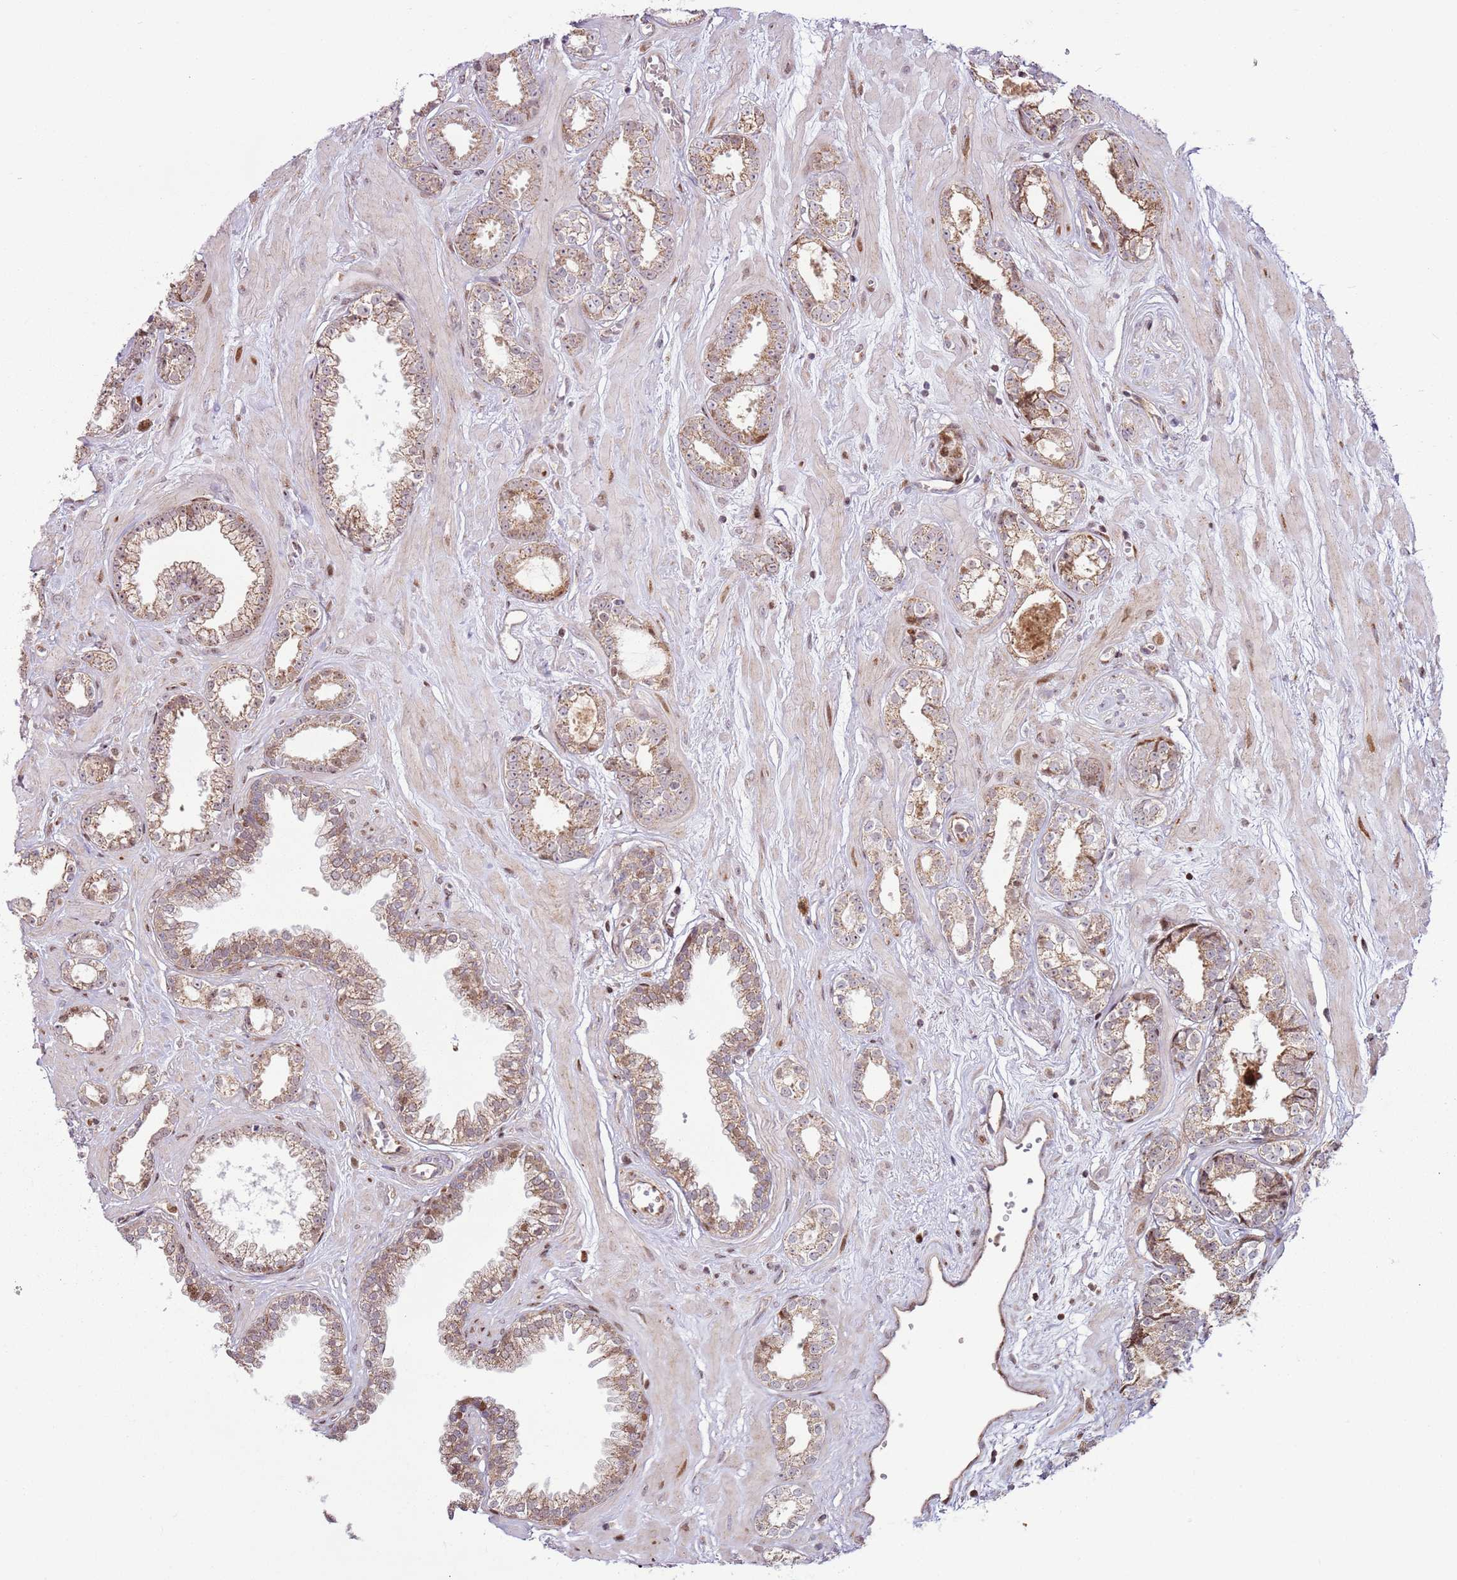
{"staining": {"intensity": "moderate", "quantity": ">75%", "location": "cytoplasmic/membranous,nuclear"}, "tissue": "prostate cancer", "cell_type": "Tumor cells", "image_type": "cancer", "snomed": [{"axis": "morphology", "description": "Adenocarcinoma, Low grade"}, {"axis": "topography", "description": "Prostate"}], "caption": "Protein staining shows moderate cytoplasmic/membranous and nuclear expression in approximately >75% of tumor cells in prostate cancer.", "gene": "PCTP", "patient": {"sex": "male", "age": 60}}